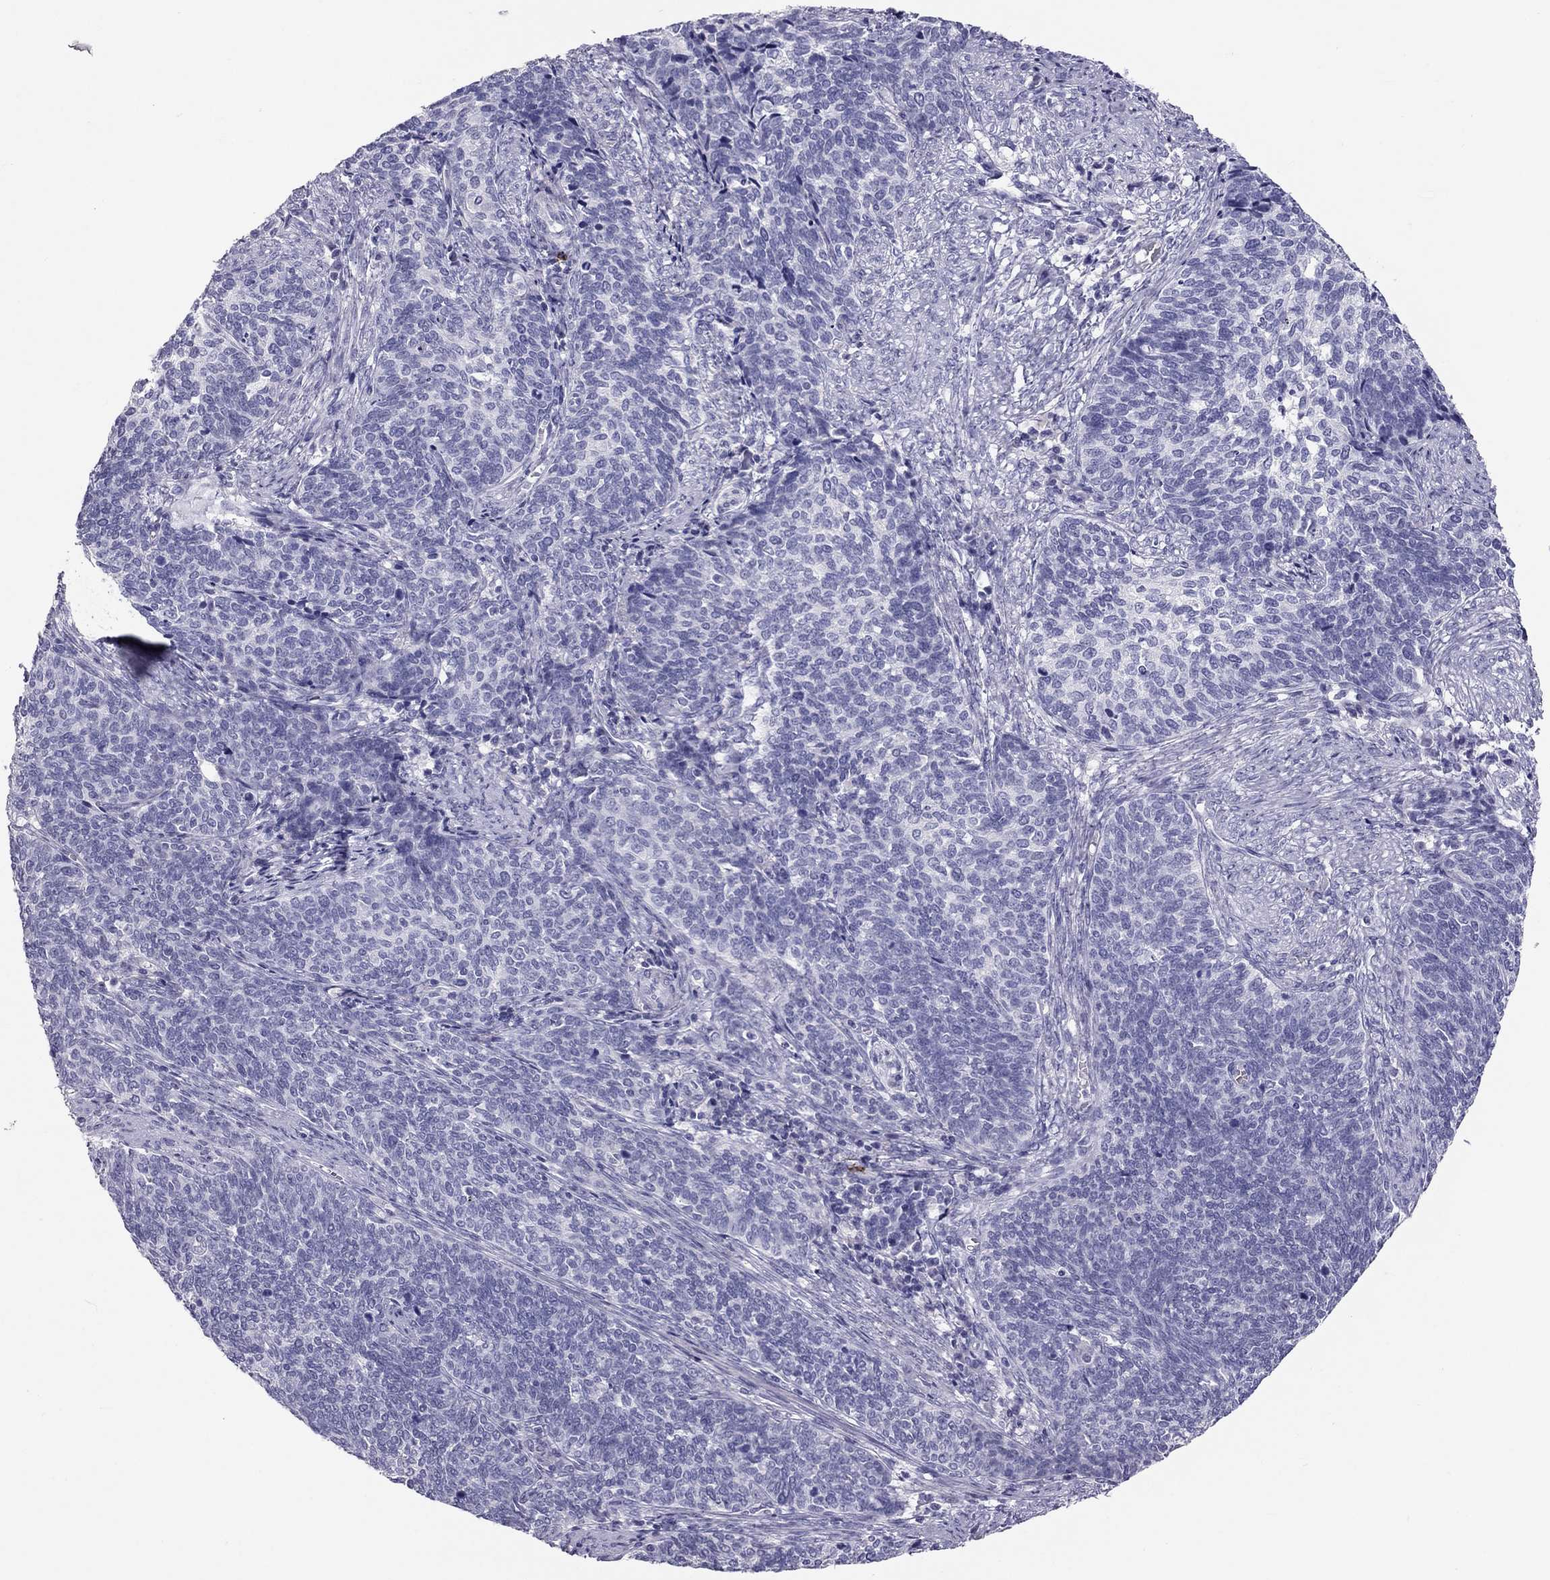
{"staining": {"intensity": "negative", "quantity": "none", "location": "none"}, "tissue": "cervical cancer", "cell_type": "Tumor cells", "image_type": "cancer", "snomed": [{"axis": "morphology", "description": "Squamous cell carcinoma, NOS"}, {"axis": "topography", "description": "Cervix"}], "caption": "A micrograph of human cervical cancer (squamous cell carcinoma) is negative for staining in tumor cells.", "gene": "IL17REL", "patient": {"sex": "female", "age": 39}}